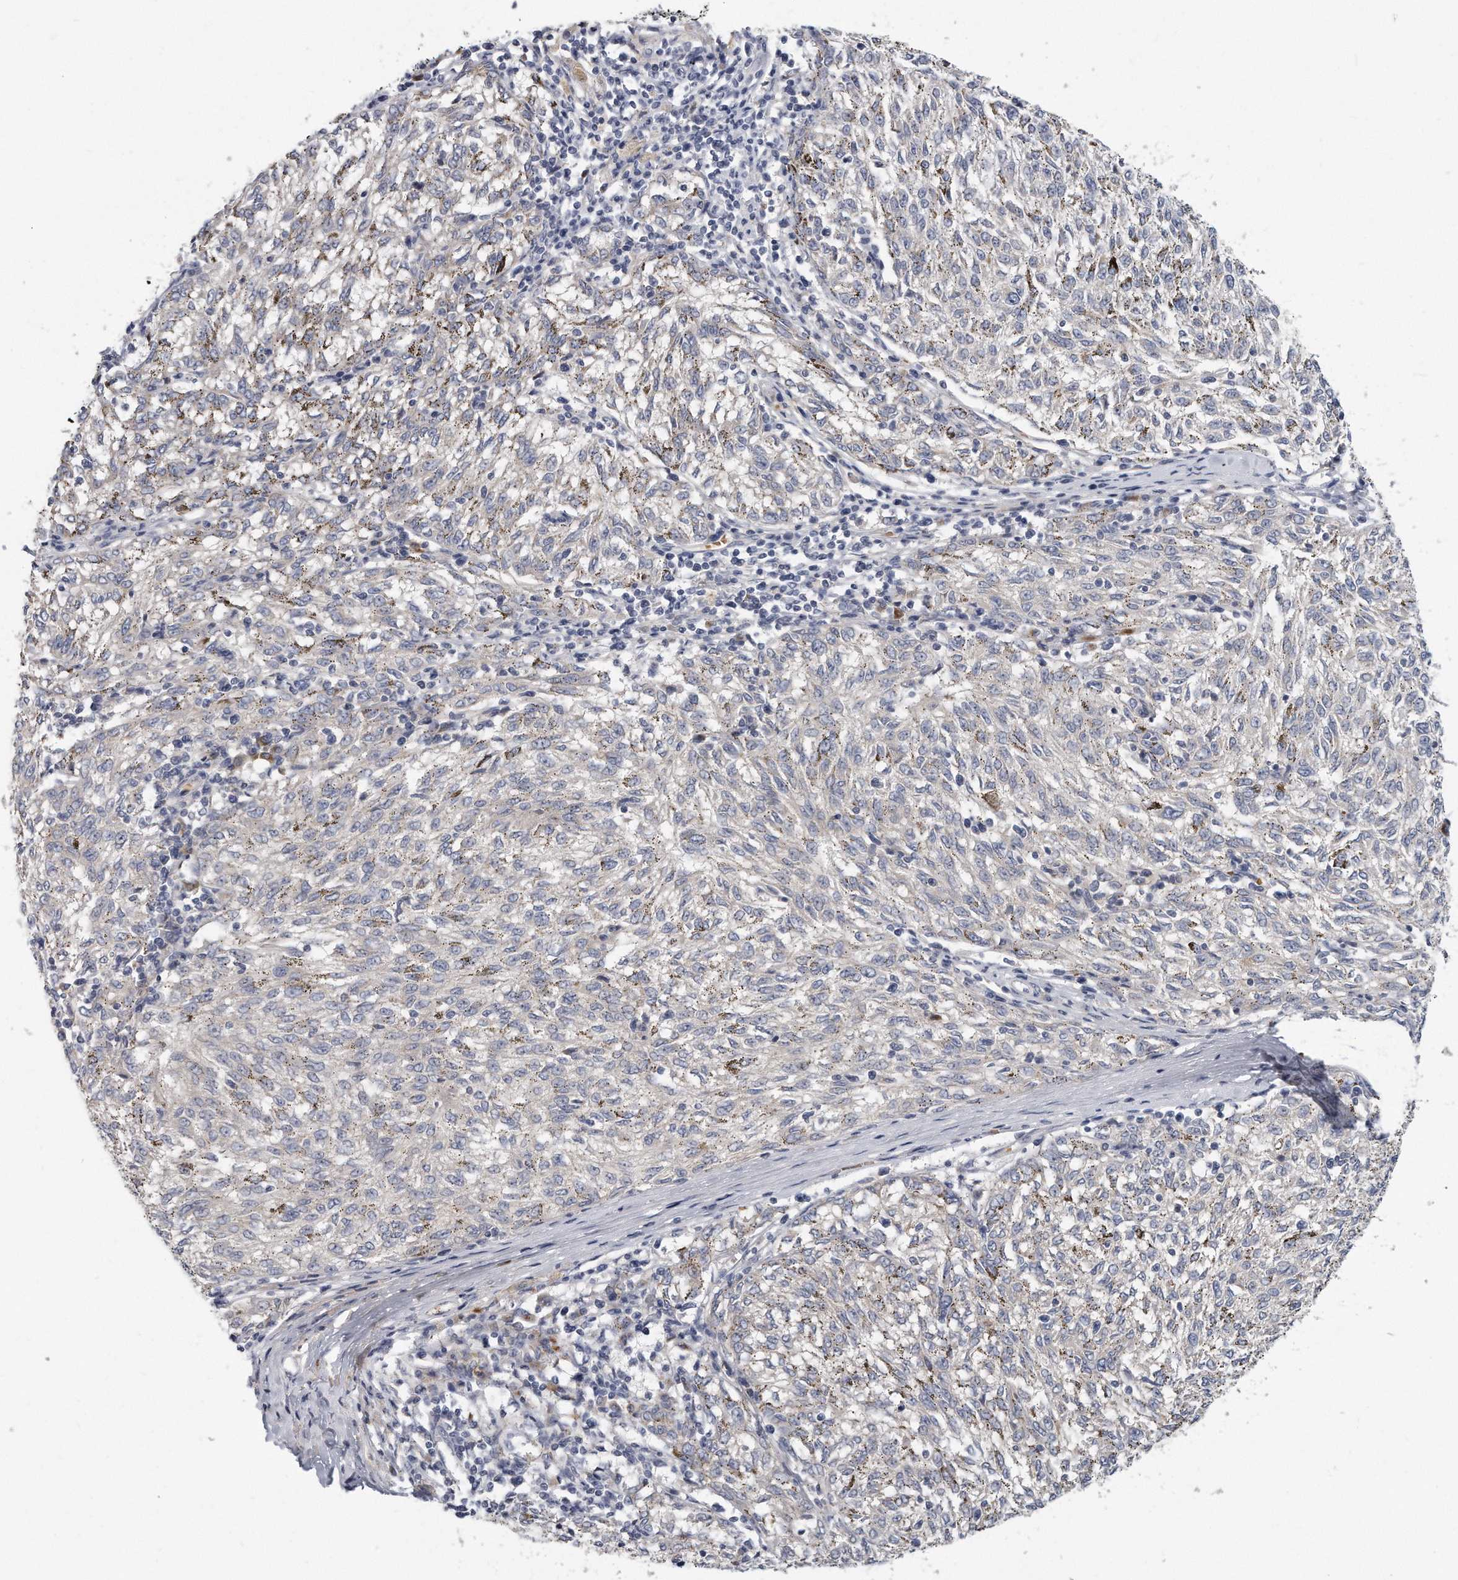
{"staining": {"intensity": "negative", "quantity": "none", "location": "none"}, "tissue": "melanoma", "cell_type": "Tumor cells", "image_type": "cancer", "snomed": [{"axis": "morphology", "description": "Malignant melanoma, NOS"}, {"axis": "topography", "description": "Skin"}], "caption": "Protein analysis of melanoma reveals no significant expression in tumor cells.", "gene": "PLEKHA6", "patient": {"sex": "female", "age": 72}}